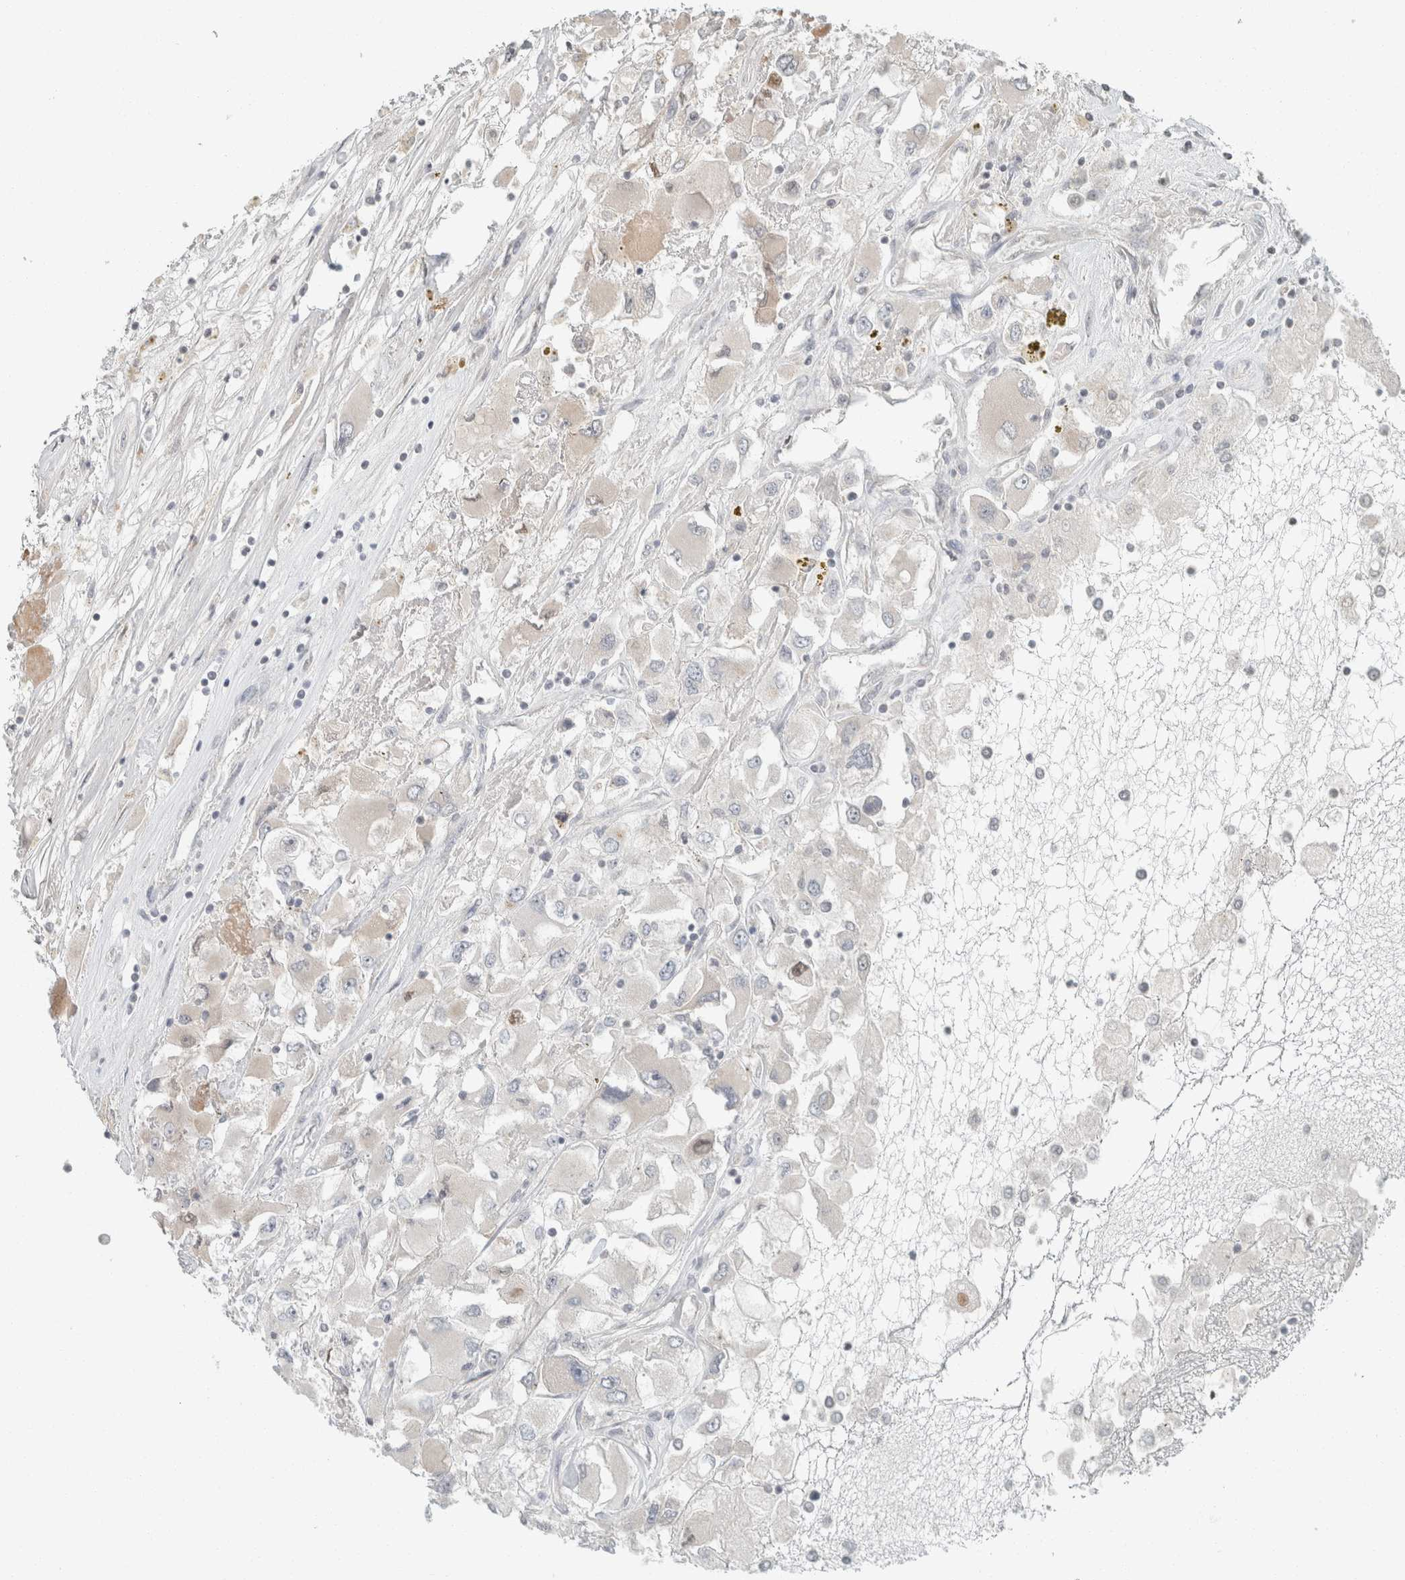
{"staining": {"intensity": "negative", "quantity": "none", "location": "none"}, "tissue": "renal cancer", "cell_type": "Tumor cells", "image_type": "cancer", "snomed": [{"axis": "morphology", "description": "Adenocarcinoma, NOS"}, {"axis": "topography", "description": "Kidney"}], "caption": "Immunohistochemical staining of renal cancer displays no significant positivity in tumor cells.", "gene": "TRIT1", "patient": {"sex": "female", "age": 52}}